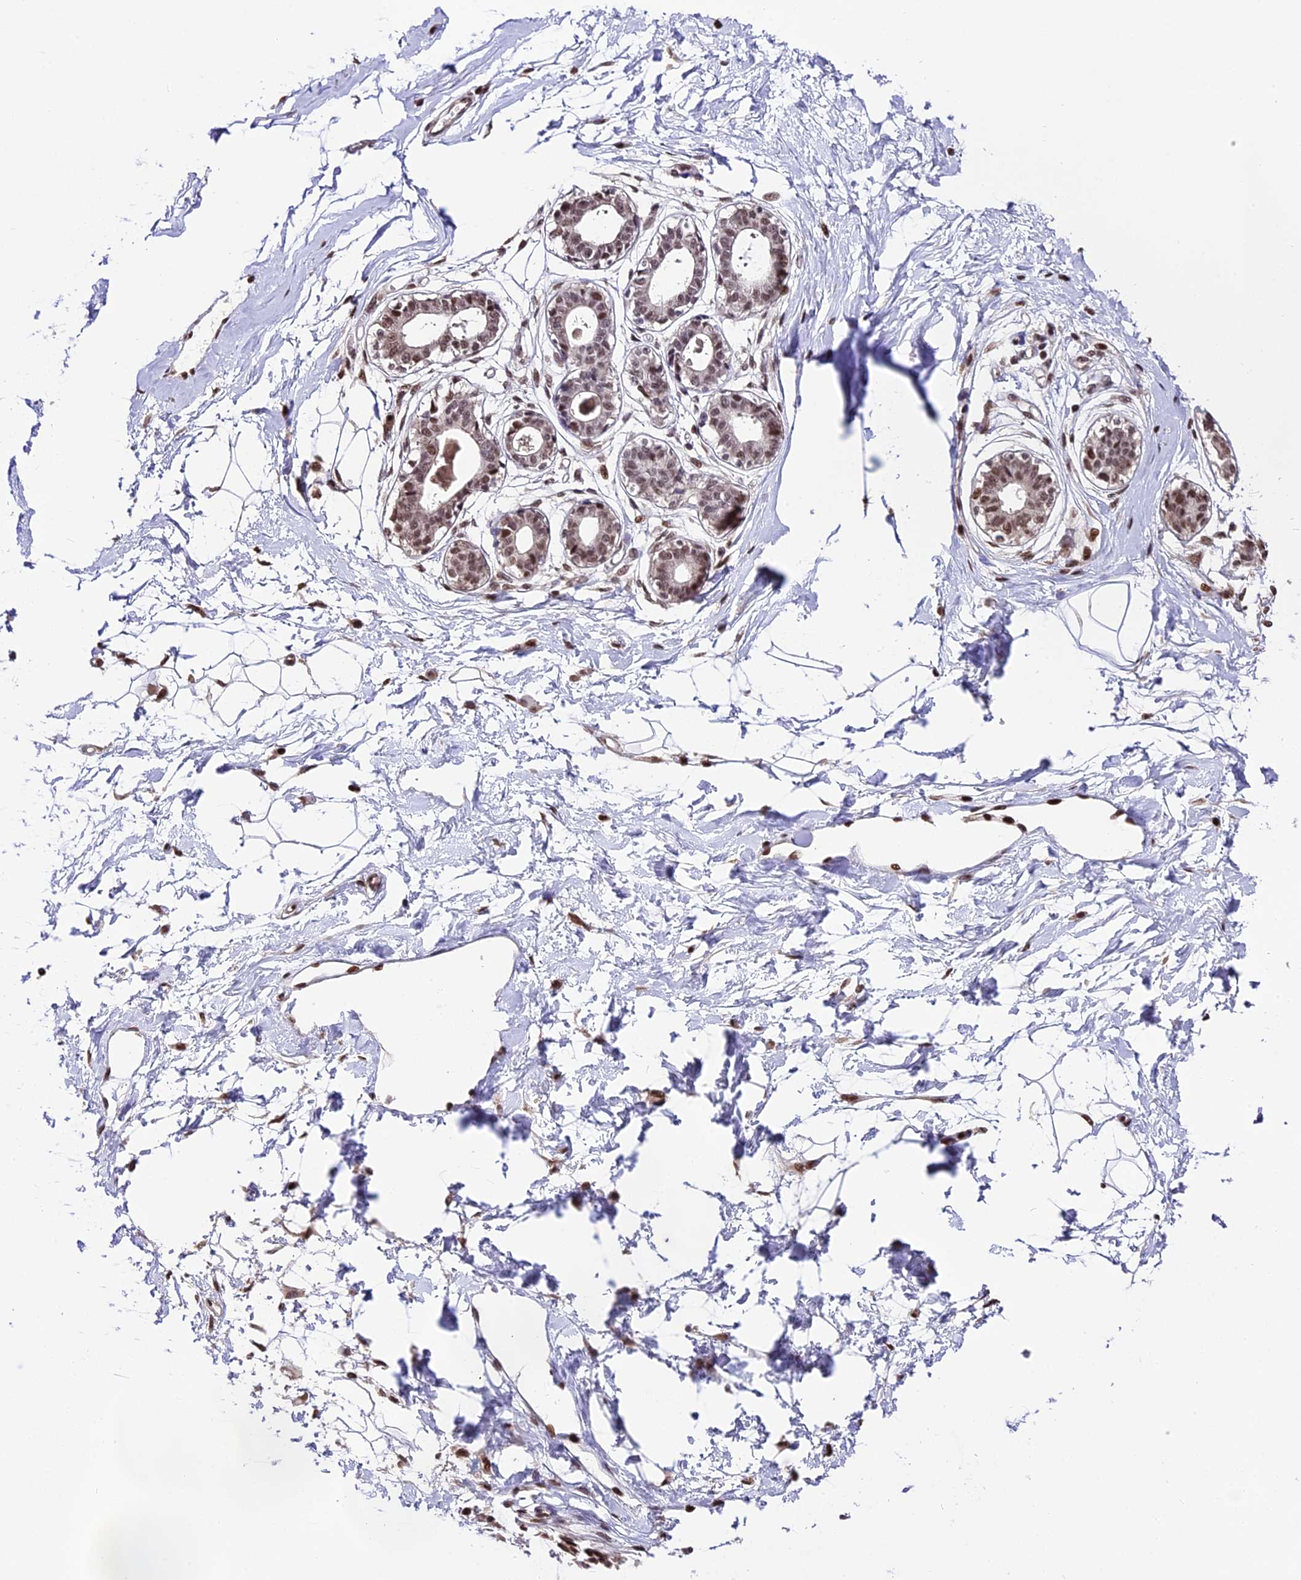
{"staining": {"intensity": "strong", "quantity": ">75%", "location": "nuclear"}, "tissue": "breast", "cell_type": "Adipocytes", "image_type": "normal", "snomed": [{"axis": "morphology", "description": "Normal tissue, NOS"}, {"axis": "topography", "description": "Breast"}], "caption": "Immunohistochemical staining of normal breast demonstrates strong nuclear protein staining in about >75% of adipocytes. The staining was performed using DAB to visualize the protein expression in brown, while the nuclei were stained in blue with hematoxylin (Magnification: 20x).", "gene": "POLR3E", "patient": {"sex": "female", "age": 45}}